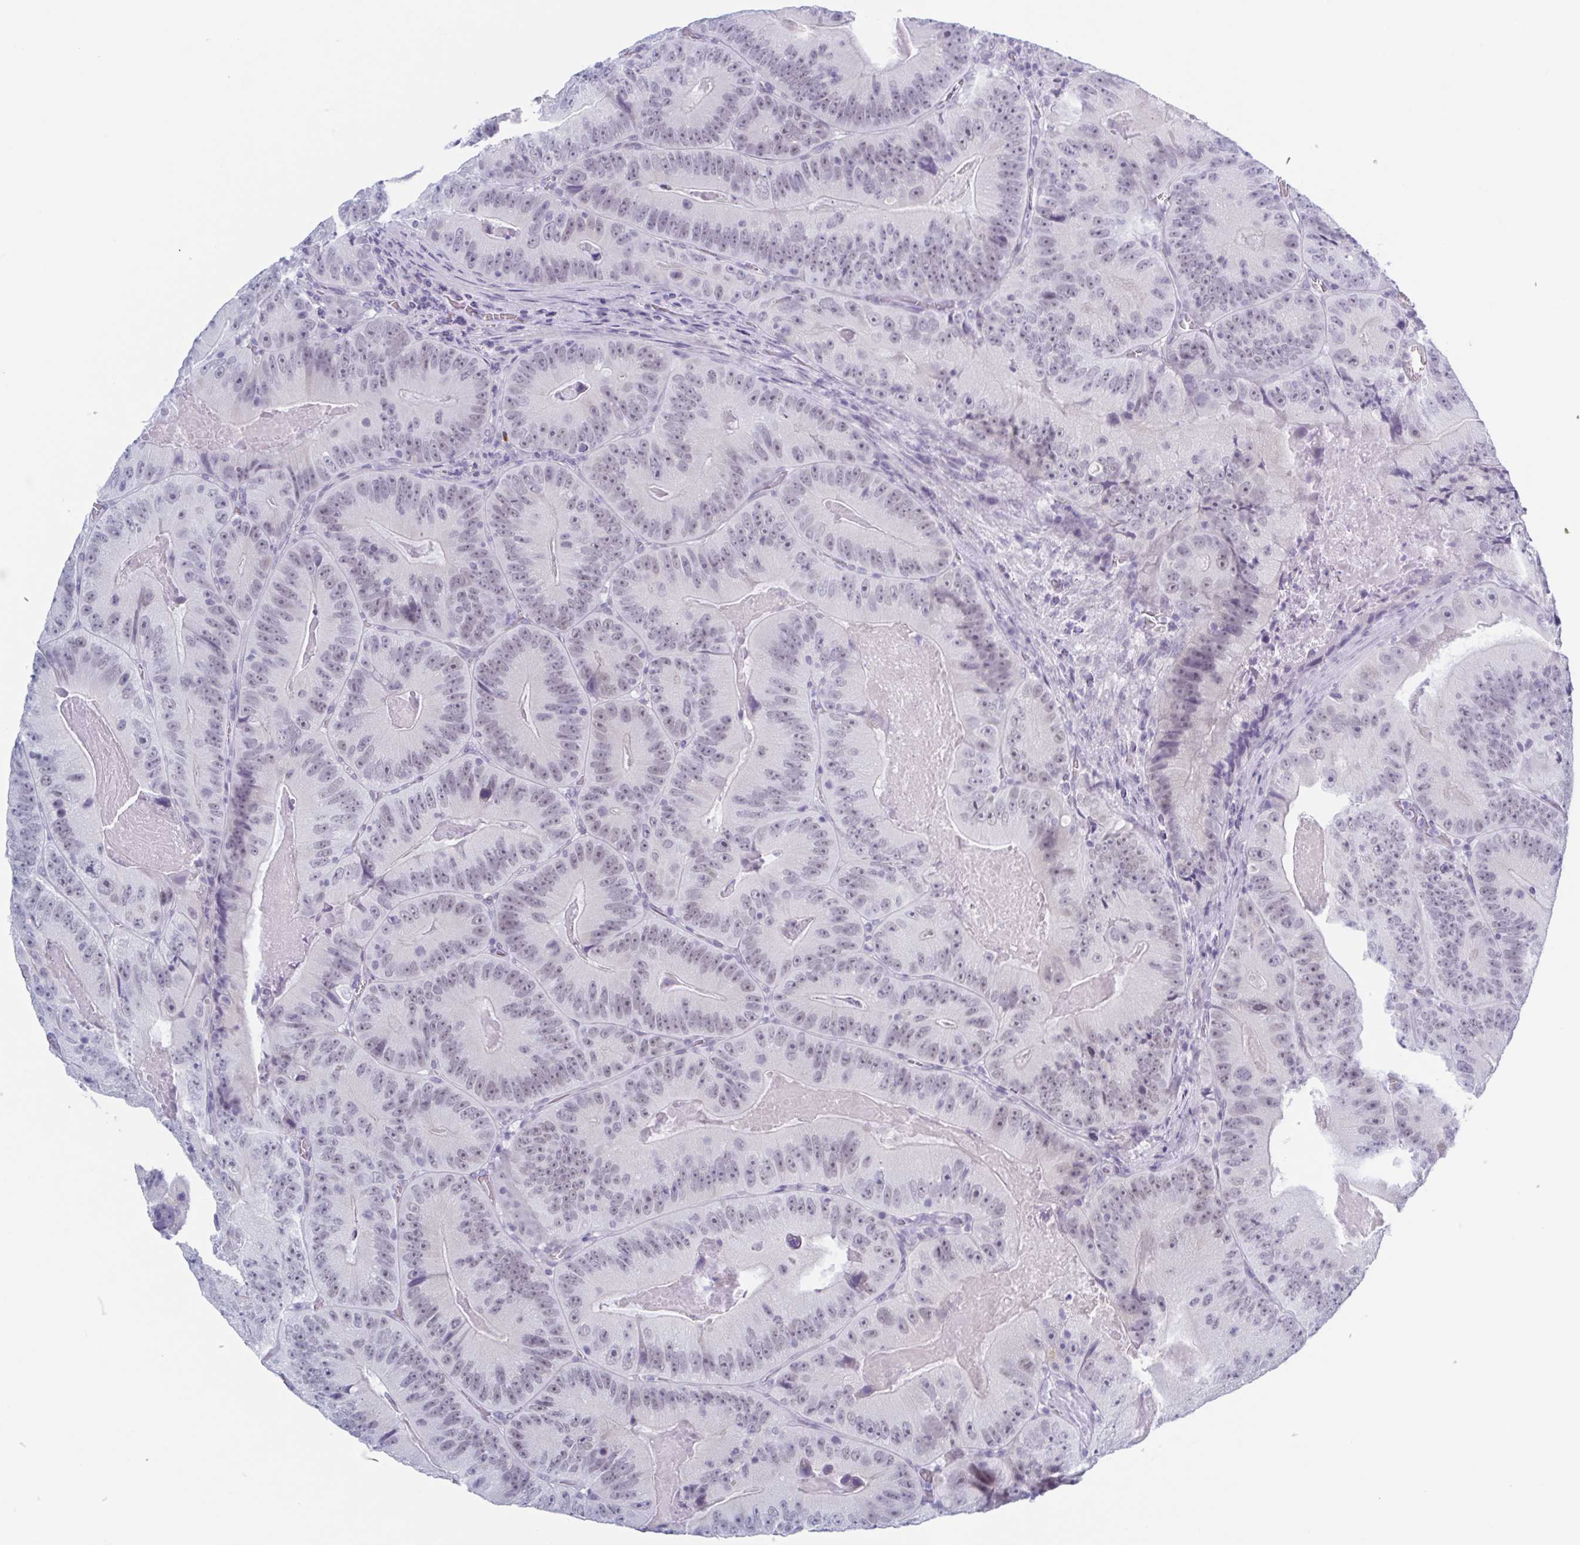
{"staining": {"intensity": "negative", "quantity": "none", "location": "none"}, "tissue": "colorectal cancer", "cell_type": "Tumor cells", "image_type": "cancer", "snomed": [{"axis": "morphology", "description": "Adenocarcinoma, NOS"}, {"axis": "topography", "description": "Colon"}], "caption": "This is an immunohistochemistry (IHC) image of colorectal cancer. There is no positivity in tumor cells.", "gene": "ZFP64", "patient": {"sex": "female", "age": 86}}